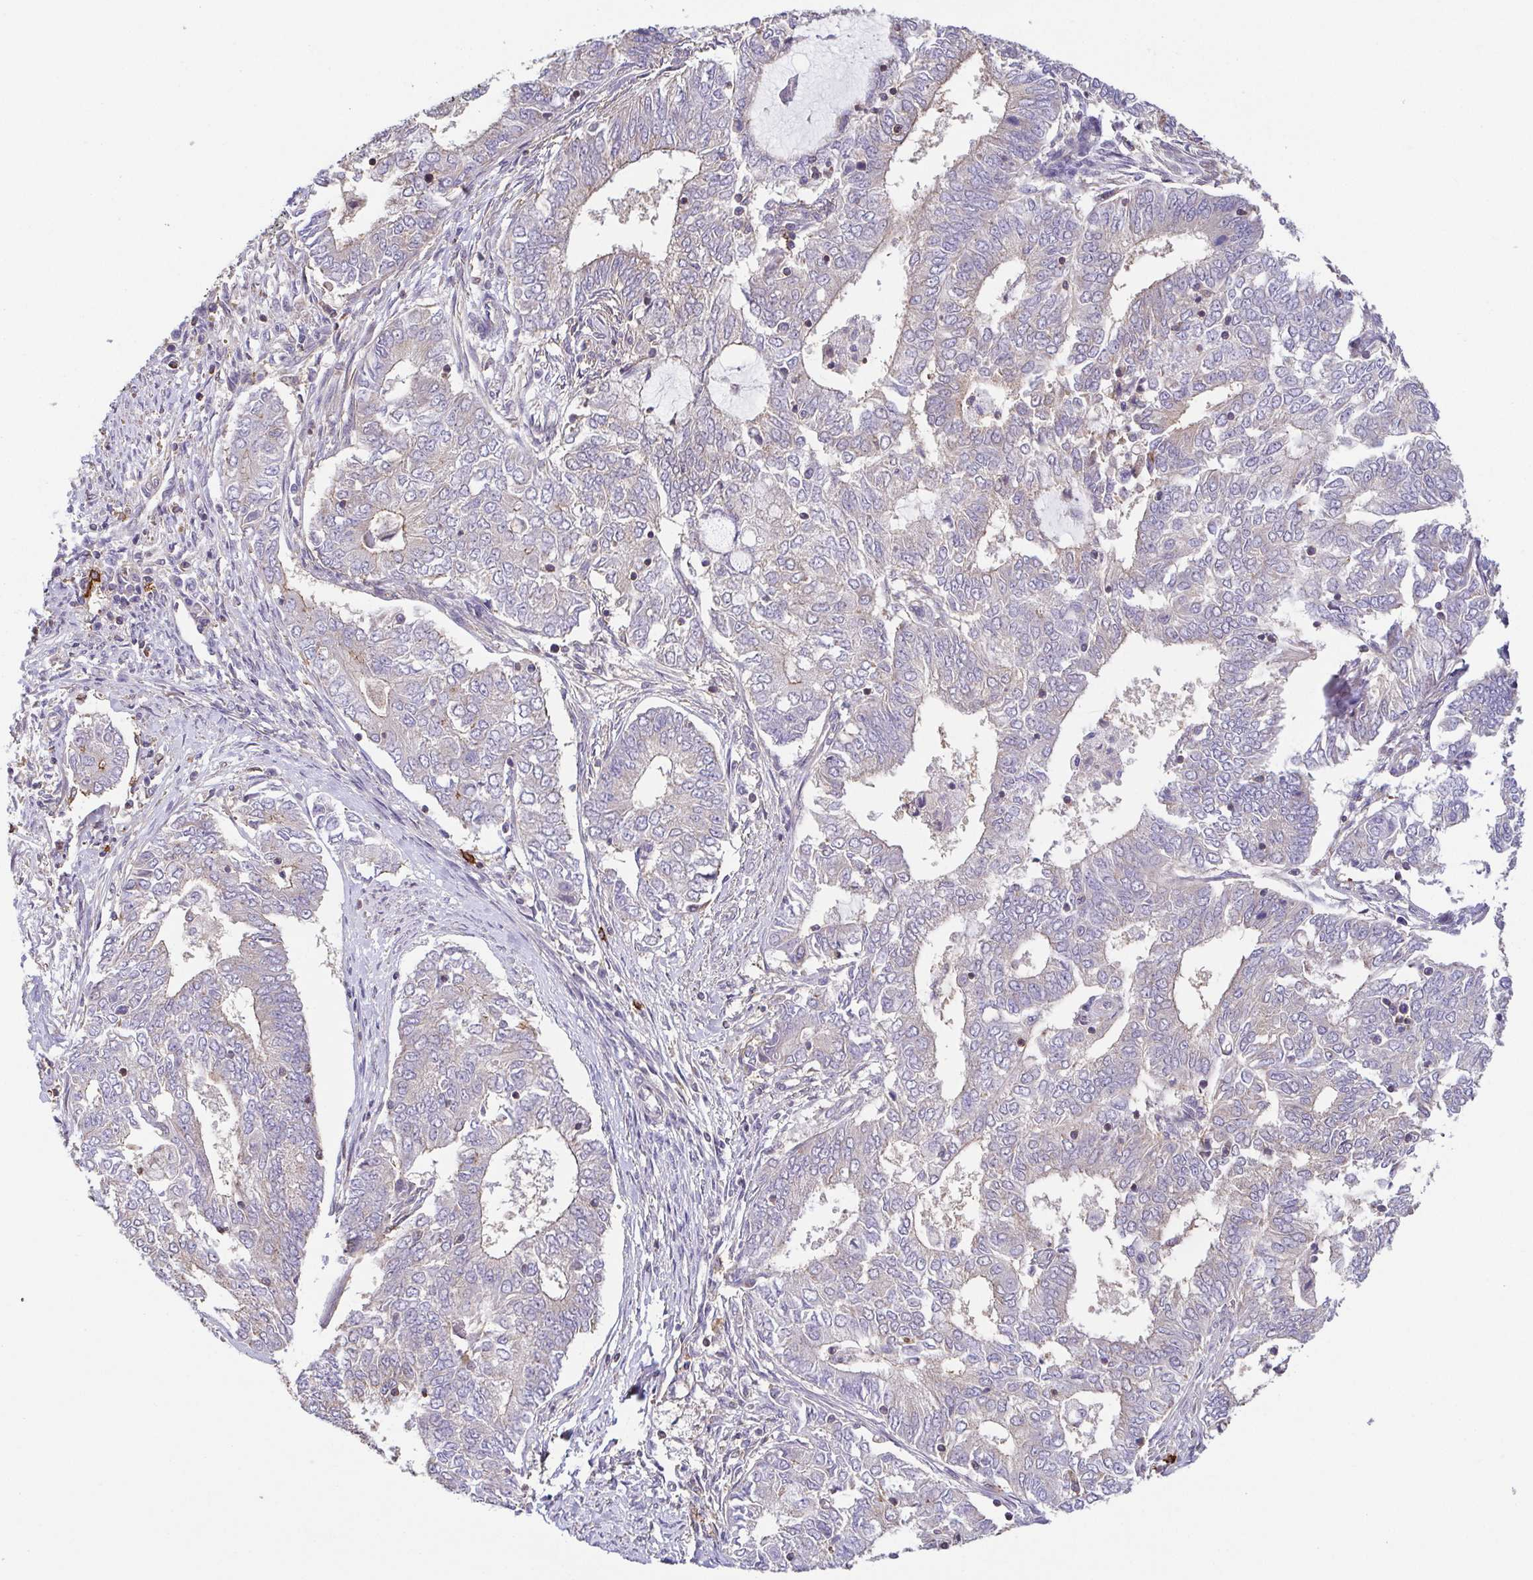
{"staining": {"intensity": "negative", "quantity": "none", "location": "none"}, "tissue": "endometrial cancer", "cell_type": "Tumor cells", "image_type": "cancer", "snomed": [{"axis": "morphology", "description": "Adenocarcinoma, NOS"}, {"axis": "topography", "description": "Endometrium"}], "caption": "This image is of endometrial cancer (adenocarcinoma) stained with immunohistochemistry to label a protein in brown with the nuclei are counter-stained blue. There is no positivity in tumor cells.", "gene": "PREPL", "patient": {"sex": "female", "age": 62}}